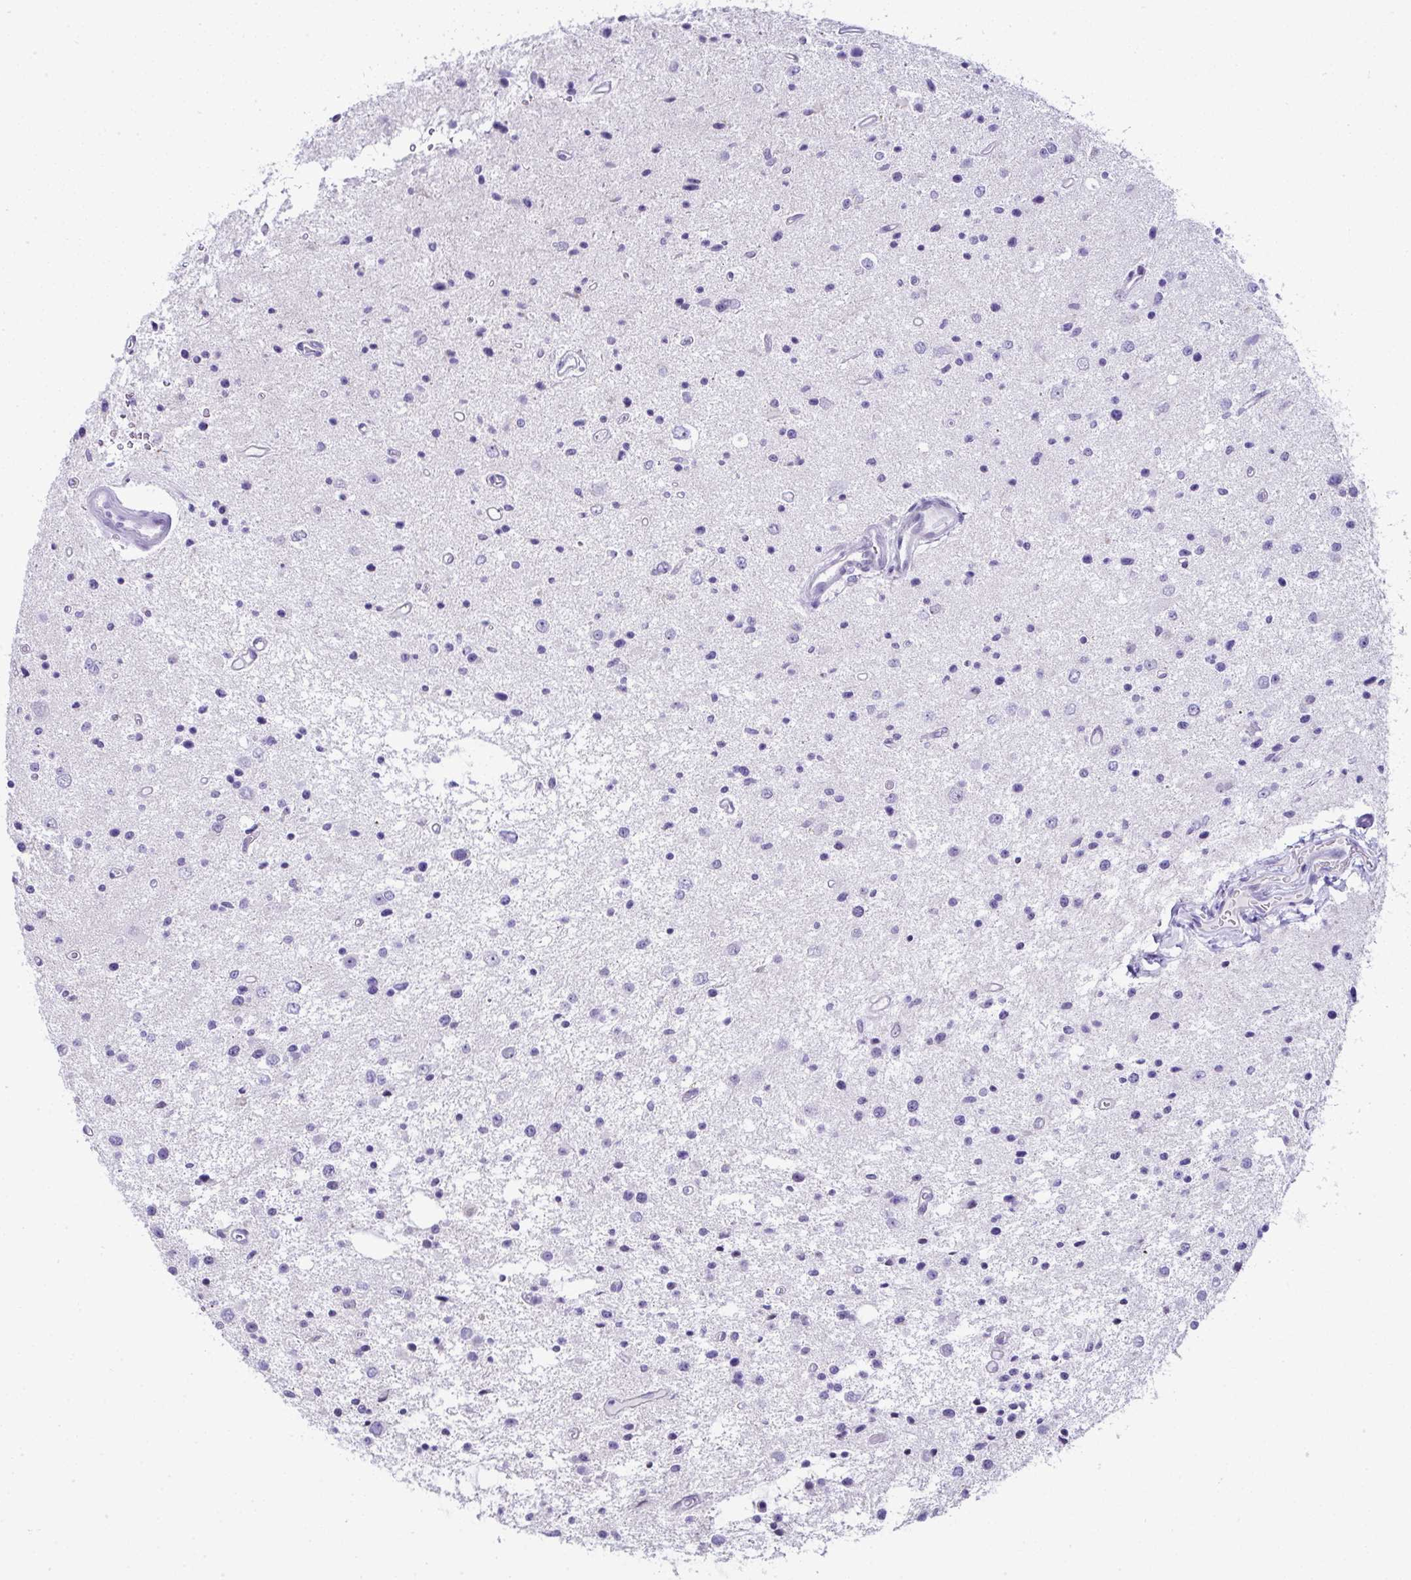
{"staining": {"intensity": "negative", "quantity": "none", "location": "none"}, "tissue": "glioma", "cell_type": "Tumor cells", "image_type": "cancer", "snomed": [{"axis": "morphology", "description": "Glioma, malignant, Low grade"}, {"axis": "topography", "description": "Brain"}], "caption": "This image is of glioma stained with immunohistochemistry to label a protein in brown with the nuclei are counter-stained blue. There is no staining in tumor cells.", "gene": "RNF183", "patient": {"sex": "male", "age": 43}}